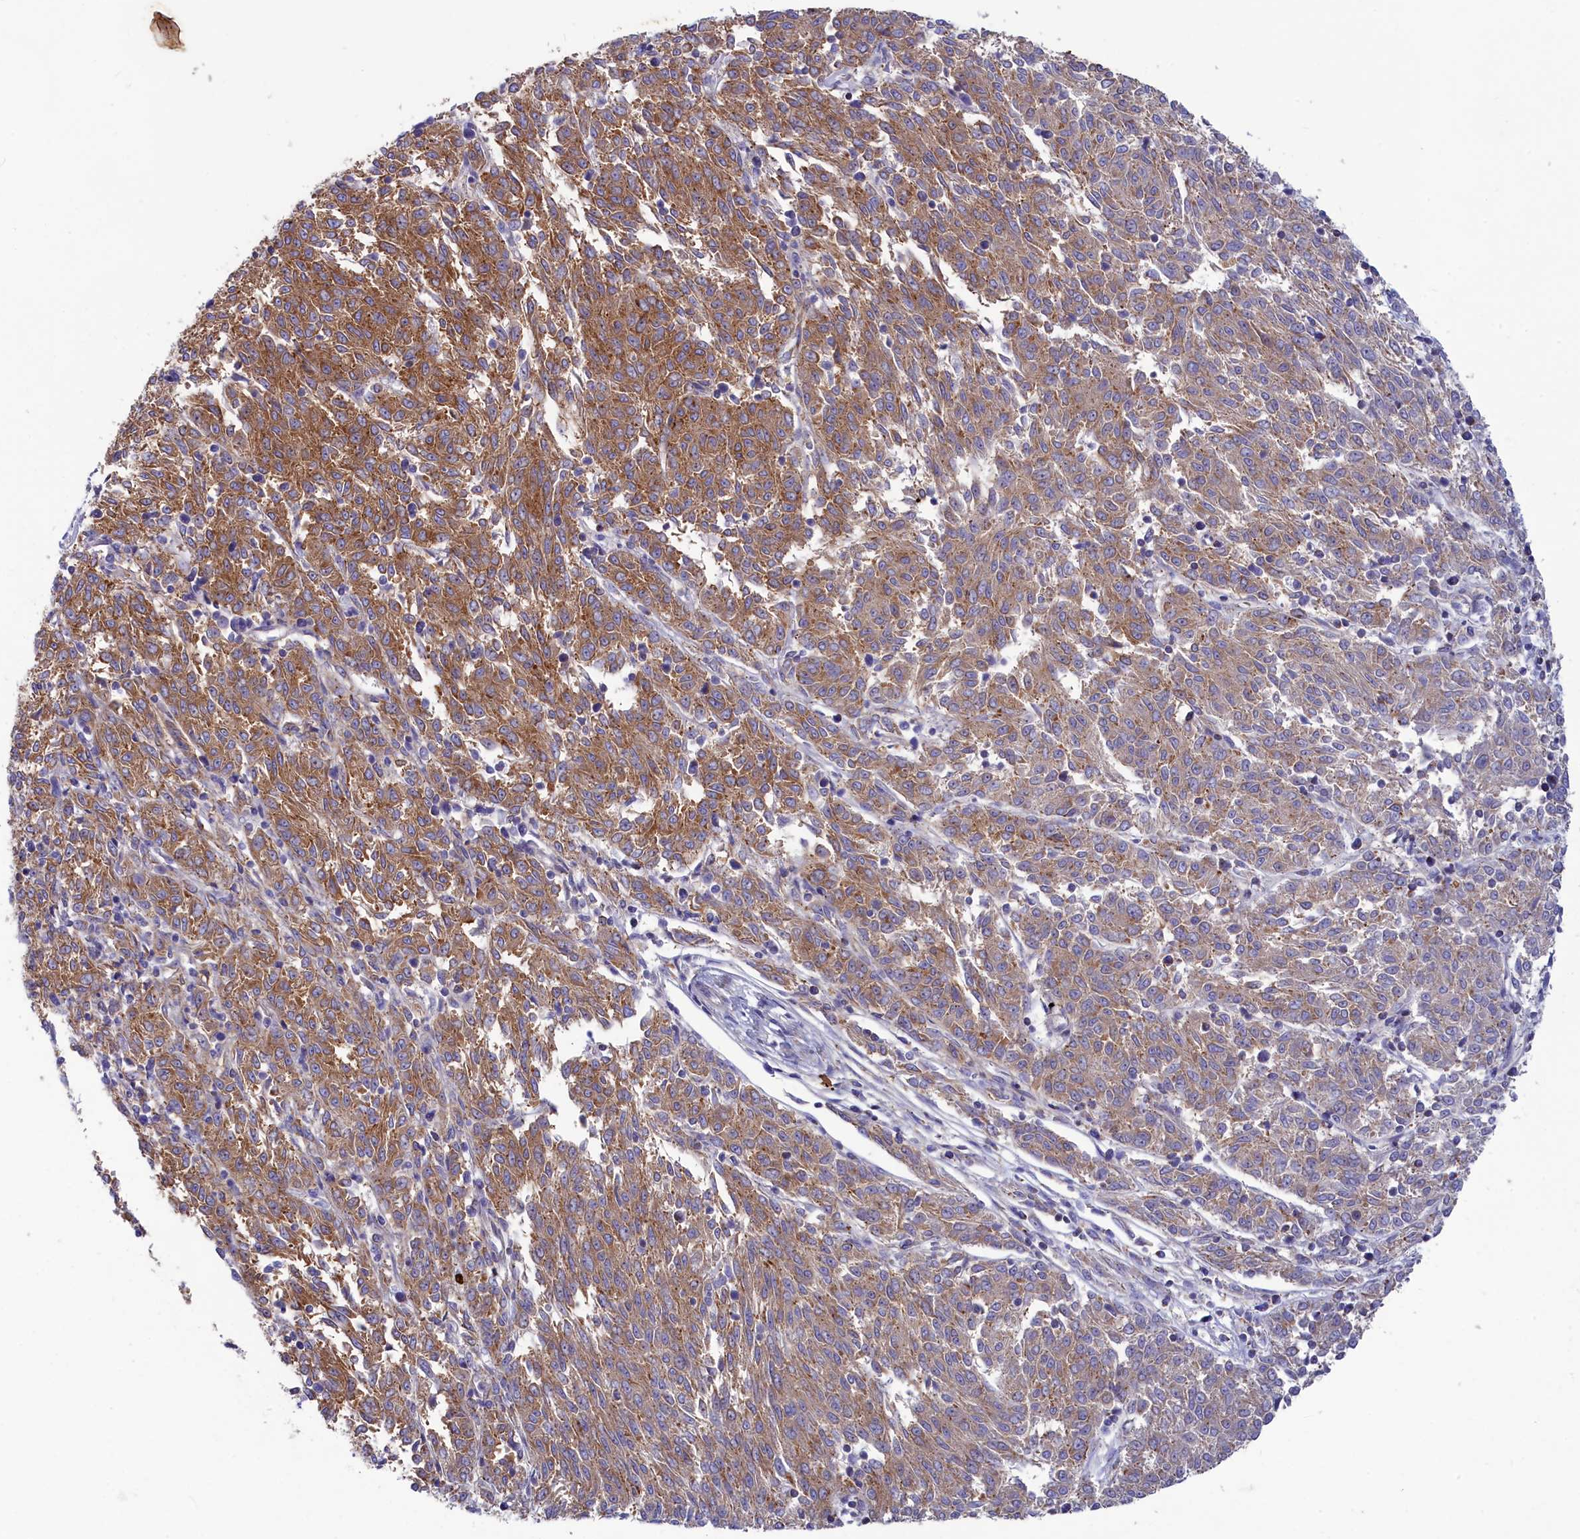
{"staining": {"intensity": "moderate", "quantity": ">75%", "location": "cytoplasmic/membranous"}, "tissue": "melanoma", "cell_type": "Tumor cells", "image_type": "cancer", "snomed": [{"axis": "morphology", "description": "Malignant melanoma, NOS"}, {"axis": "topography", "description": "Skin"}], "caption": "Protein analysis of melanoma tissue exhibits moderate cytoplasmic/membranous staining in about >75% of tumor cells. The staining is performed using DAB brown chromogen to label protein expression. The nuclei are counter-stained blue using hematoxylin.", "gene": "SCAMP4", "patient": {"sex": "female", "age": 72}}